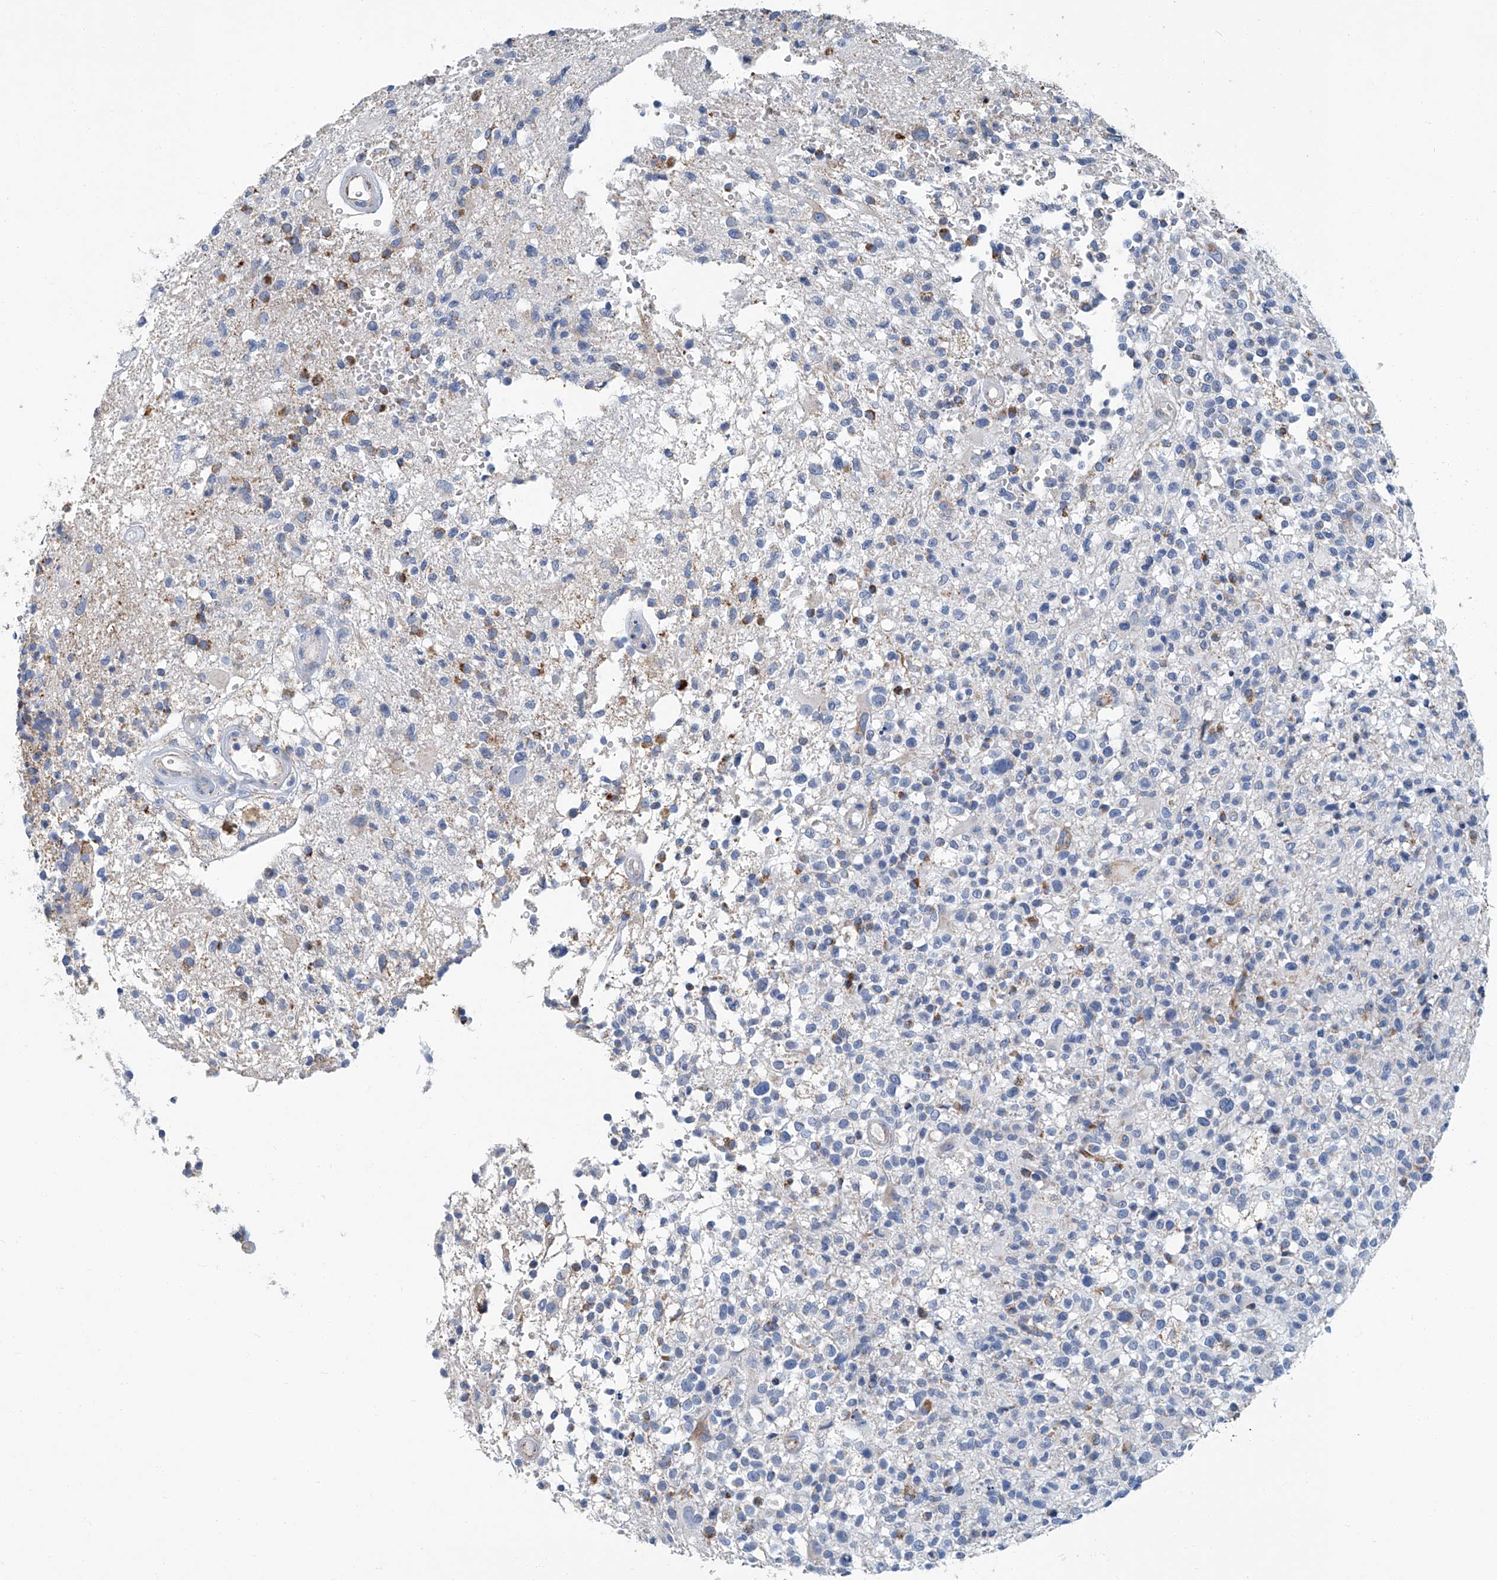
{"staining": {"intensity": "negative", "quantity": "none", "location": "none"}, "tissue": "glioma", "cell_type": "Tumor cells", "image_type": "cancer", "snomed": [{"axis": "morphology", "description": "Glioma, malignant, High grade"}, {"axis": "morphology", "description": "Glioblastoma, NOS"}, {"axis": "topography", "description": "Brain"}], "caption": "The image exhibits no significant staining in tumor cells of glioblastoma.", "gene": "MT-ND1", "patient": {"sex": "male", "age": 60}}